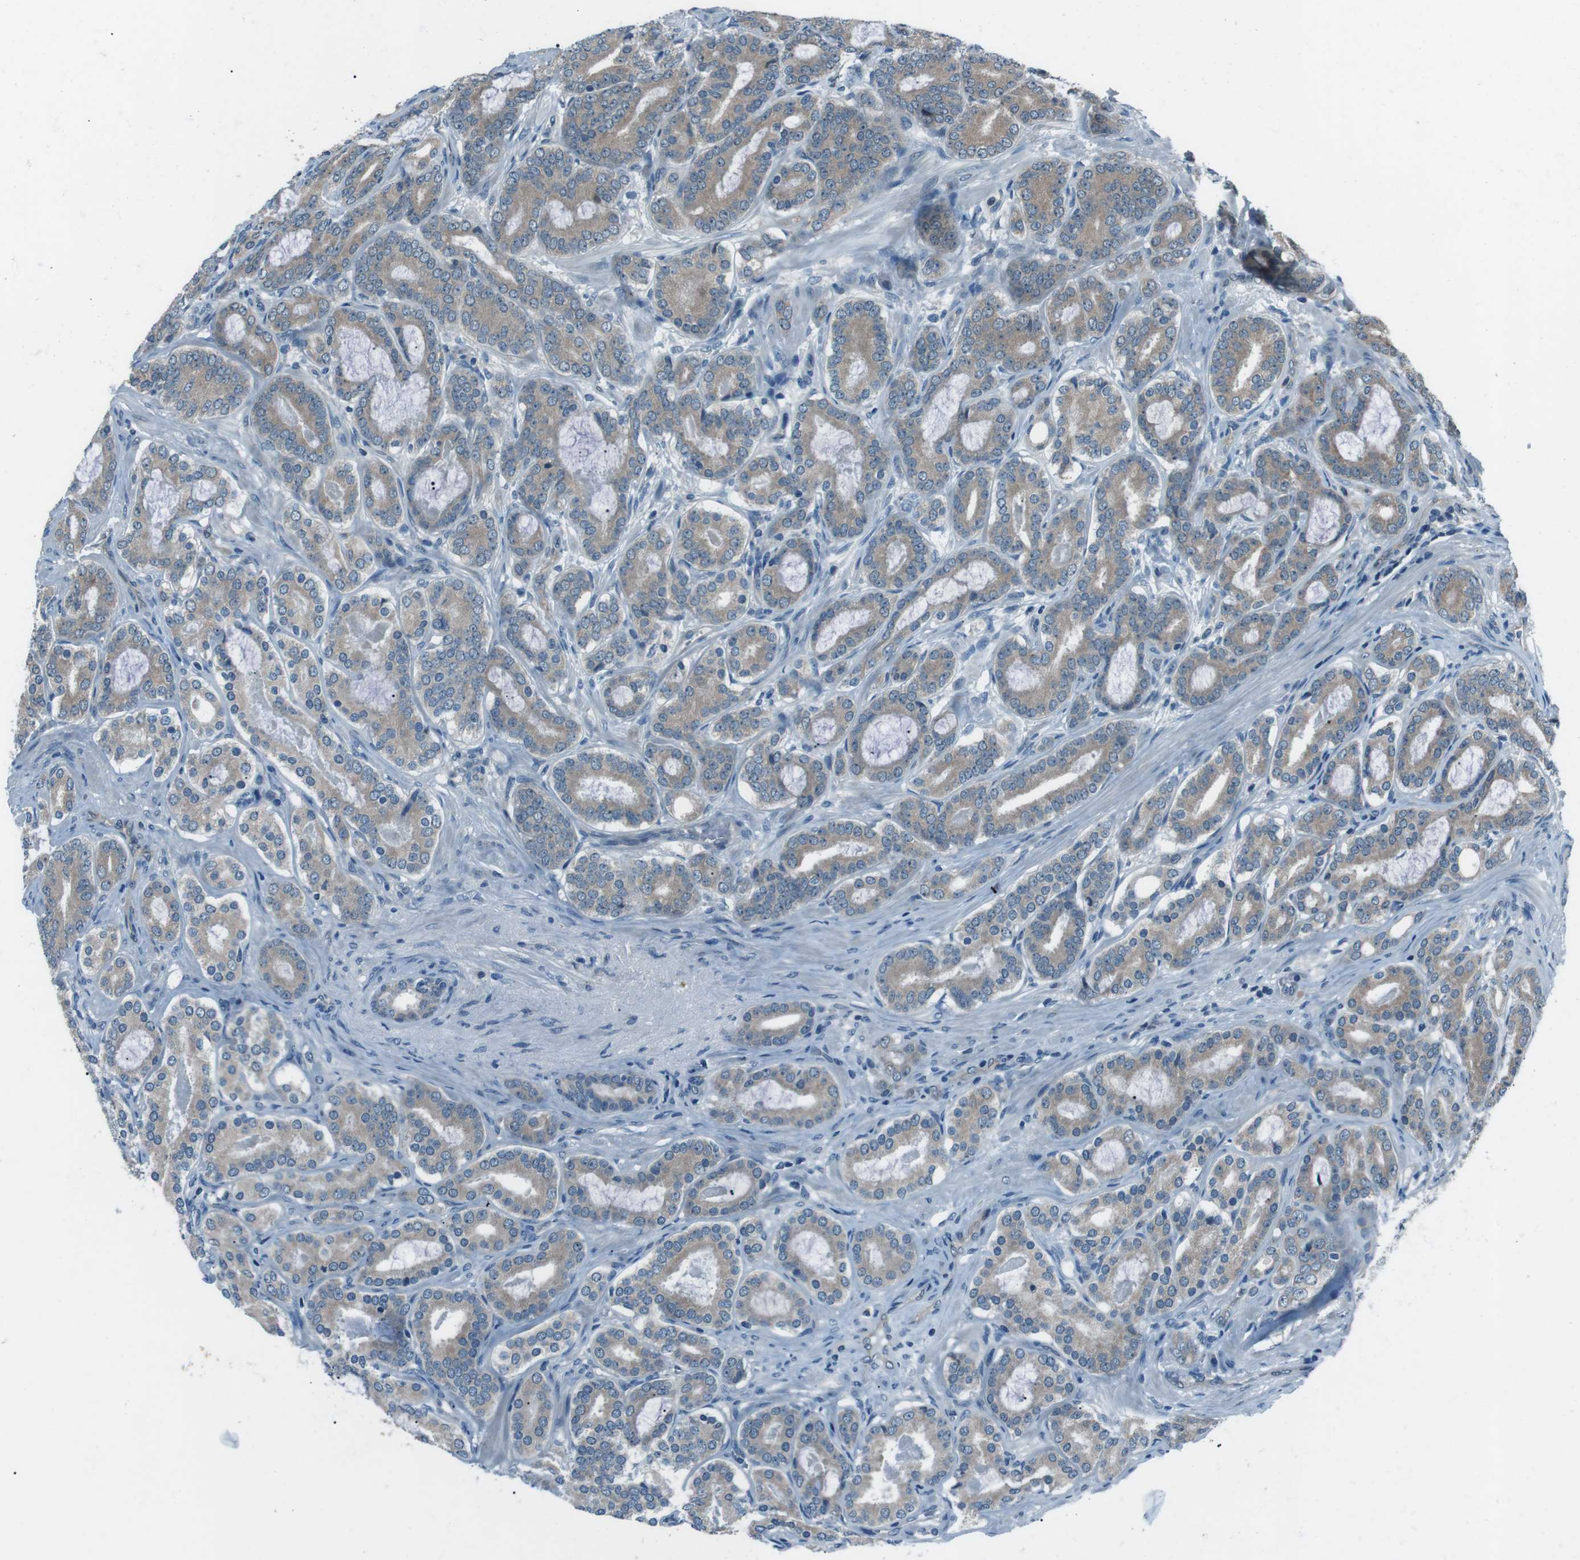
{"staining": {"intensity": "weak", "quantity": ">75%", "location": "cytoplasmic/membranous"}, "tissue": "prostate cancer", "cell_type": "Tumor cells", "image_type": "cancer", "snomed": [{"axis": "morphology", "description": "Adenocarcinoma, High grade"}, {"axis": "topography", "description": "Prostate"}], "caption": "Tumor cells display weak cytoplasmic/membranous expression in approximately >75% of cells in high-grade adenocarcinoma (prostate). The staining was performed using DAB (3,3'-diaminobenzidine) to visualize the protein expression in brown, while the nuclei were stained in blue with hematoxylin (Magnification: 20x).", "gene": "LRIG2", "patient": {"sex": "male", "age": 60}}